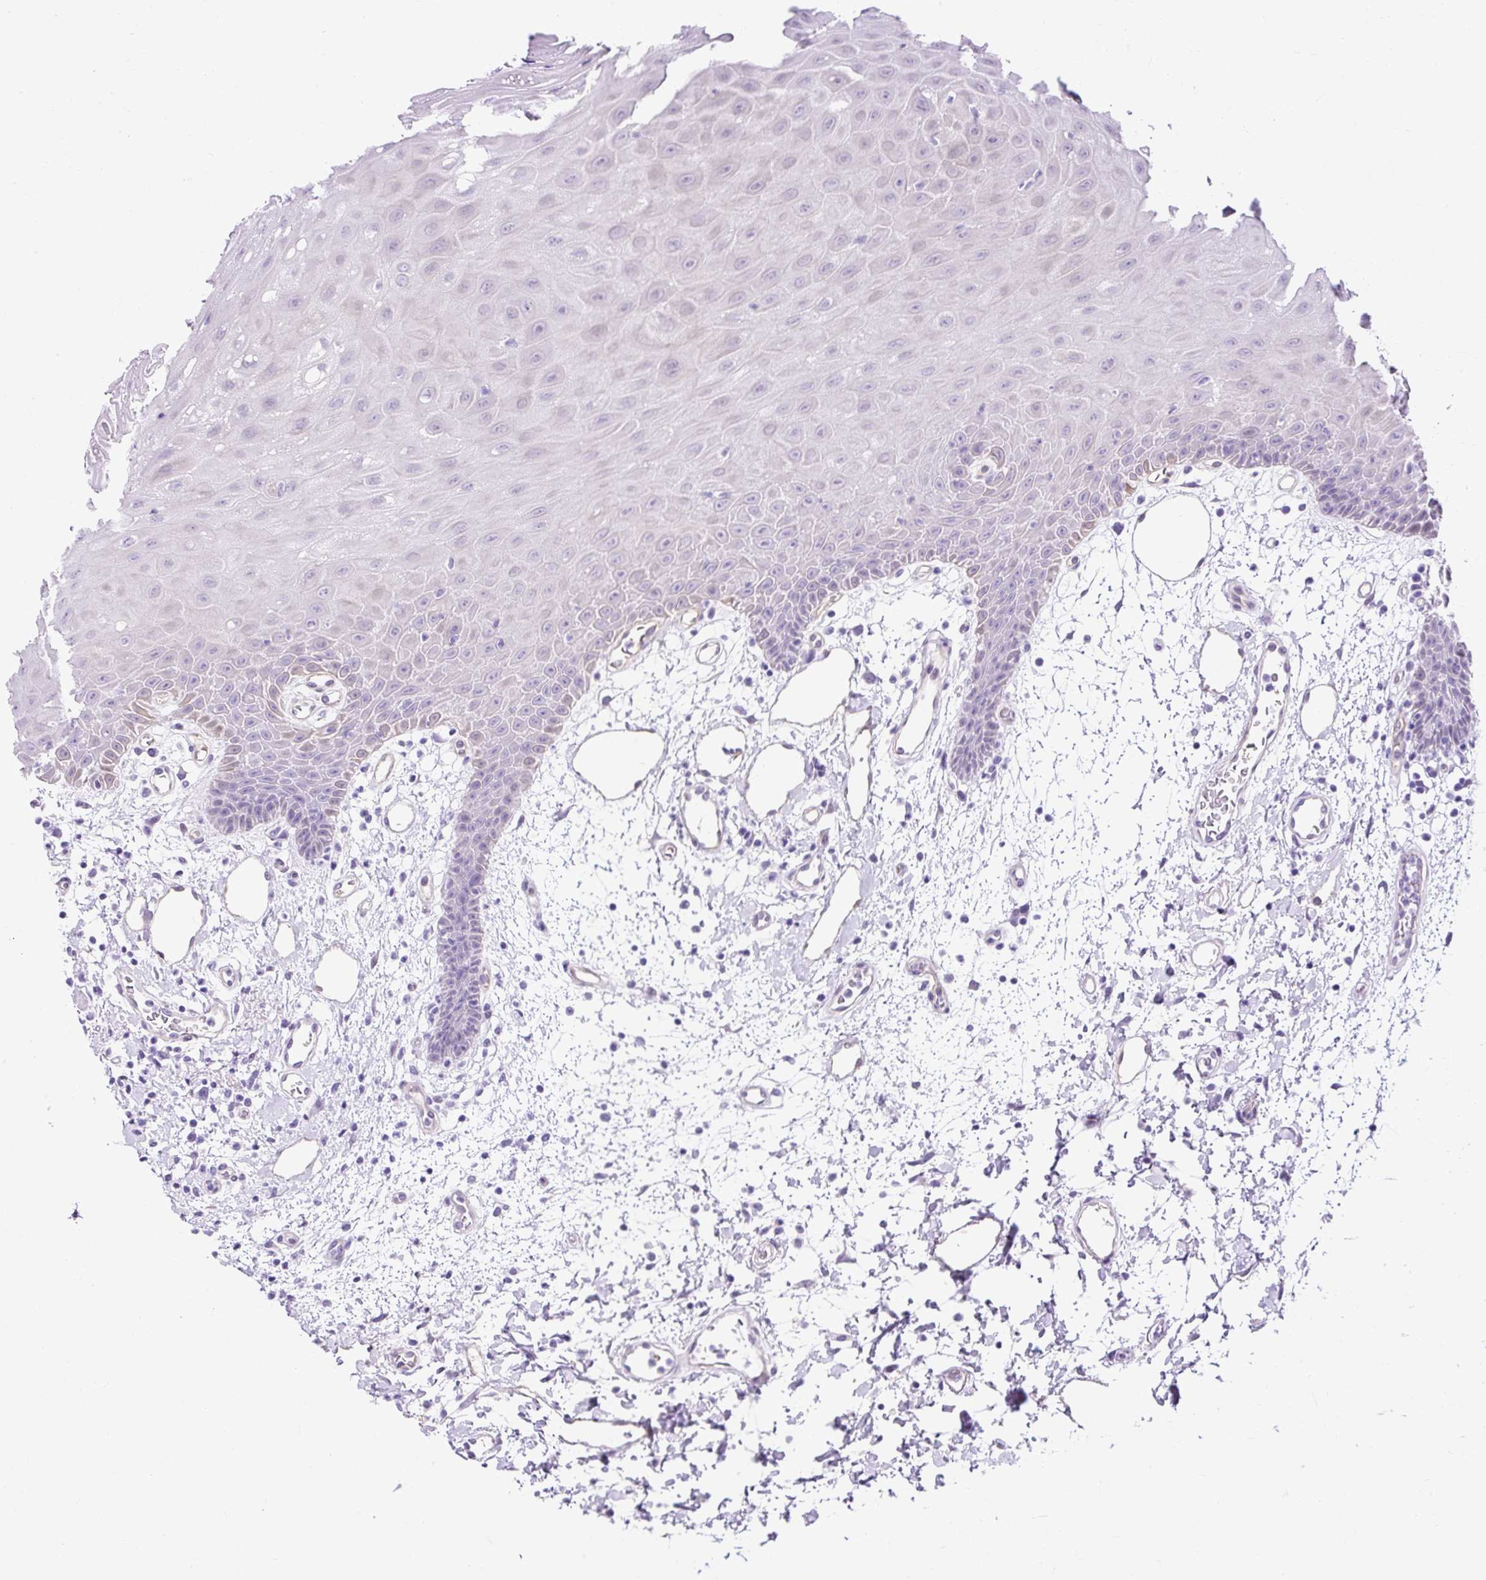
{"staining": {"intensity": "weak", "quantity": "<25%", "location": "cytoplasmic/membranous"}, "tissue": "oral mucosa", "cell_type": "Squamous epithelial cells", "image_type": "normal", "snomed": [{"axis": "morphology", "description": "Normal tissue, NOS"}, {"axis": "topography", "description": "Oral tissue"}], "caption": "An image of oral mucosa stained for a protein exhibits no brown staining in squamous epithelial cells.", "gene": "KRT12", "patient": {"sex": "female", "age": 59}}